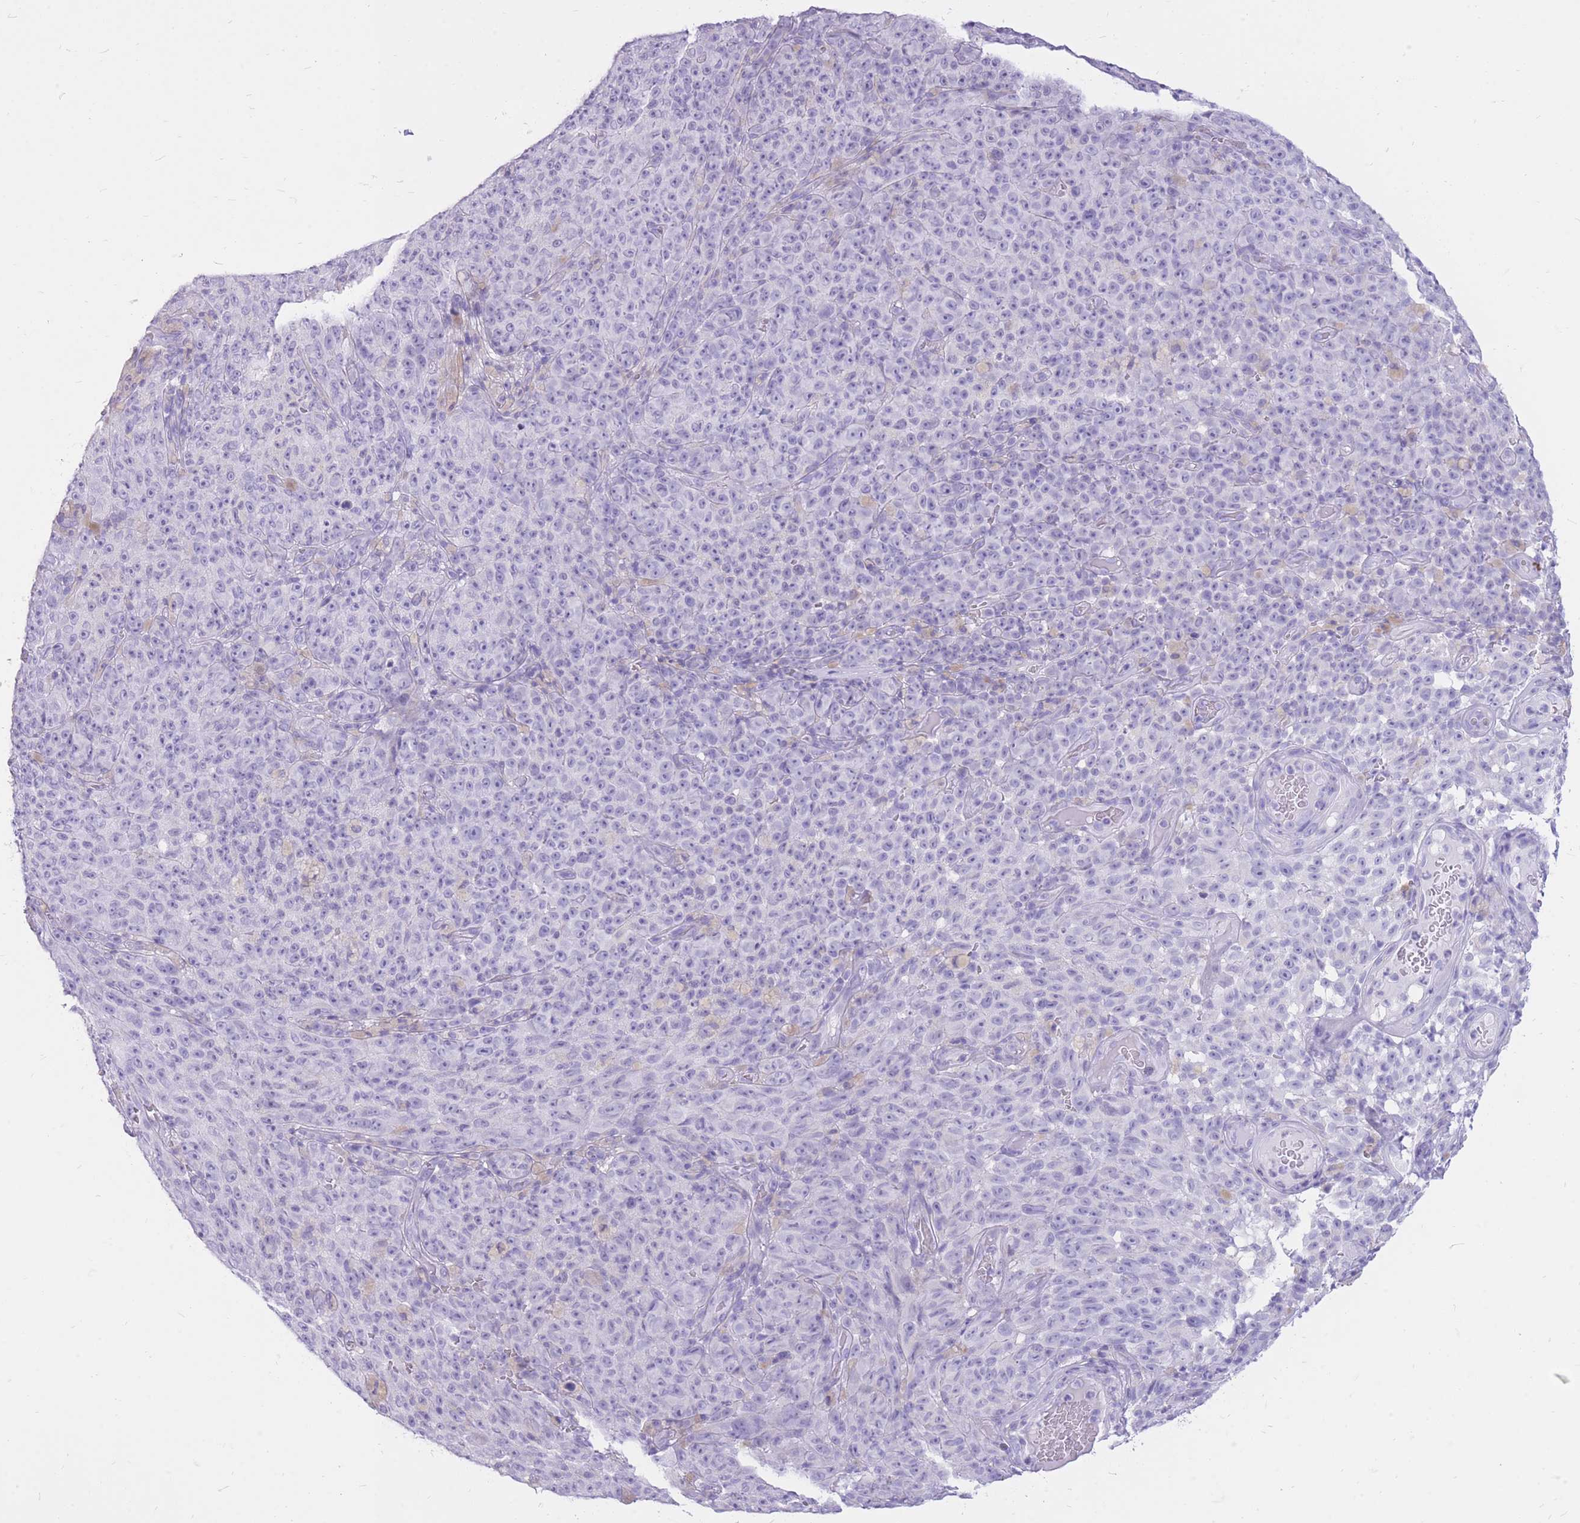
{"staining": {"intensity": "negative", "quantity": "none", "location": "none"}, "tissue": "melanoma", "cell_type": "Tumor cells", "image_type": "cancer", "snomed": [{"axis": "morphology", "description": "Malignant melanoma, NOS"}, {"axis": "topography", "description": "Skin"}], "caption": "Melanoma was stained to show a protein in brown. There is no significant expression in tumor cells.", "gene": "CYP21A2", "patient": {"sex": "female", "age": 82}}